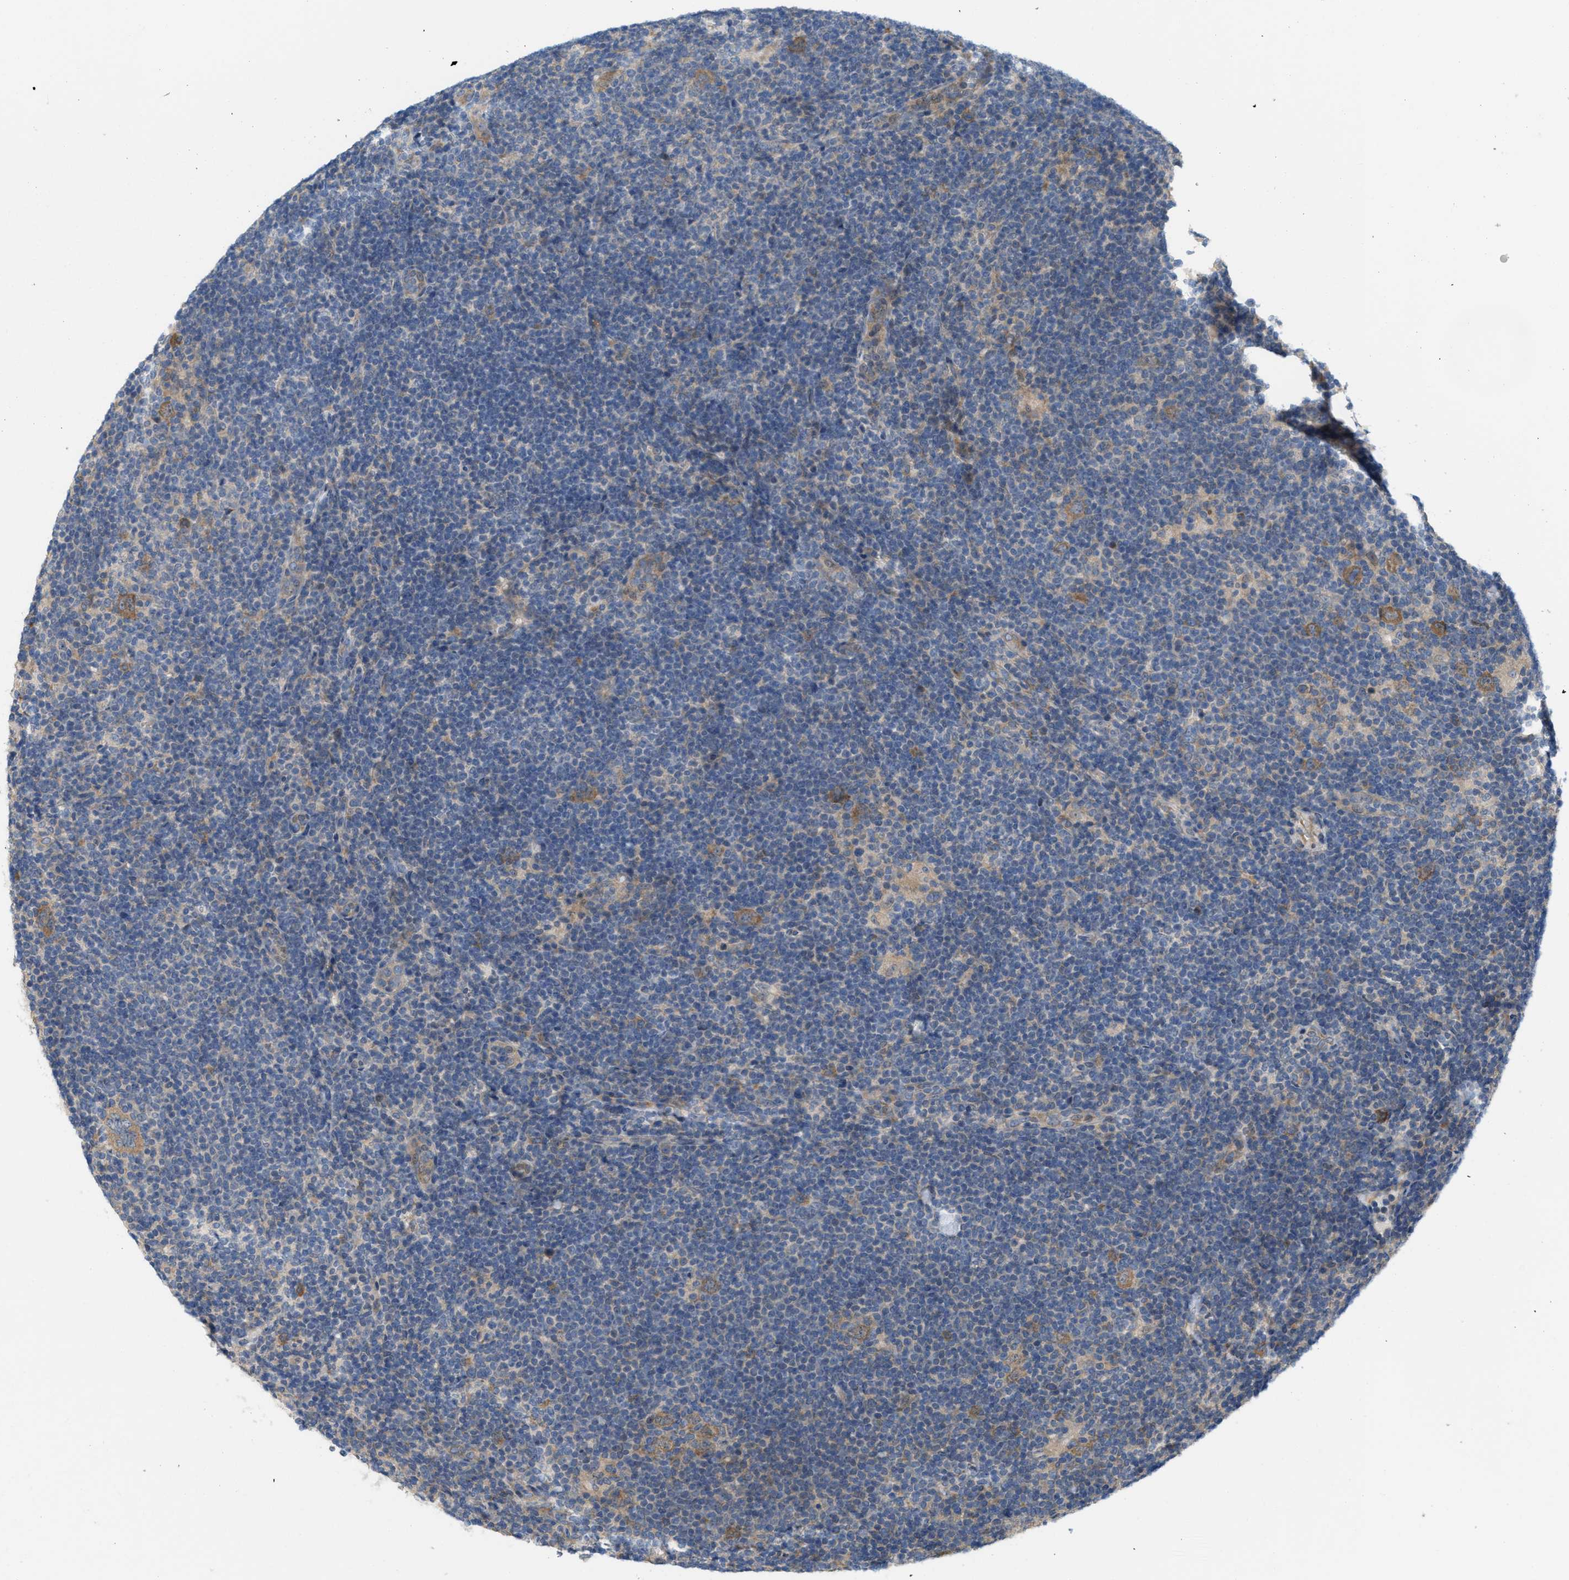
{"staining": {"intensity": "moderate", "quantity": ">75%", "location": "cytoplasmic/membranous"}, "tissue": "lymphoma", "cell_type": "Tumor cells", "image_type": "cancer", "snomed": [{"axis": "morphology", "description": "Hodgkin's disease, NOS"}, {"axis": "topography", "description": "Lymph node"}], "caption": "The histopathology image reveals immunohistochemical staining of Hodgkin's disease. There is moderate cytoplasmic/membranous staining is appreciated in approximately >75% of tumor cells.", "gene": "CSNK1A1", "patient": {"sex": "female", "age": 57}}